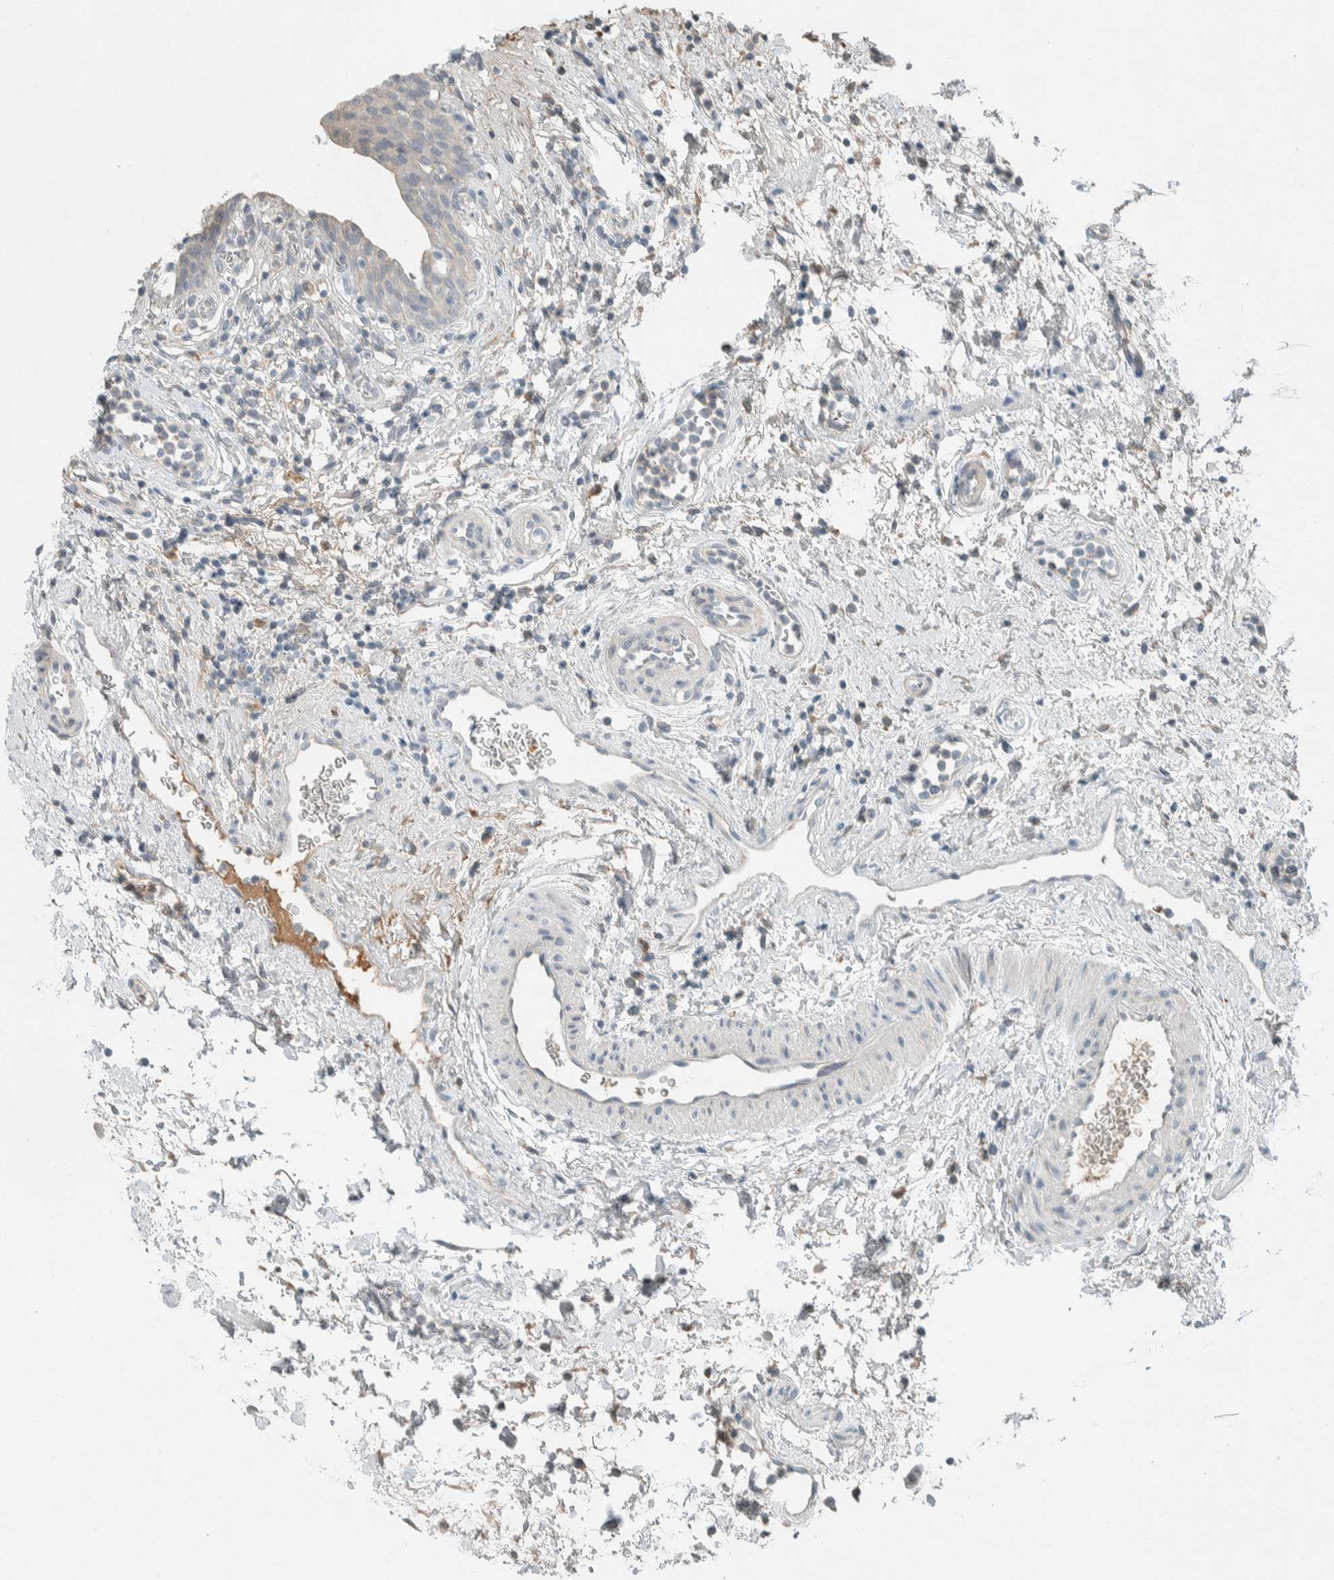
{"staining": {"intensity": "weak", "quantity": "<25%", "location": "cytoplasmic/membranous"}, "tissue": "urinary bladder", "cell_type": "Urothelial cells", "image_type": "normal", "snomed": [{"axis": "morphology", "description": "Normal tissue, NOS"}, {"axis": "topography", "description": "Urinary bladder"}], "caption": "Photomicrograph shows no protein staining in urothelial cells of normal urinary bladder.", "gene": "CERCAM", "patient": {"sex": "male", "age": 37}}